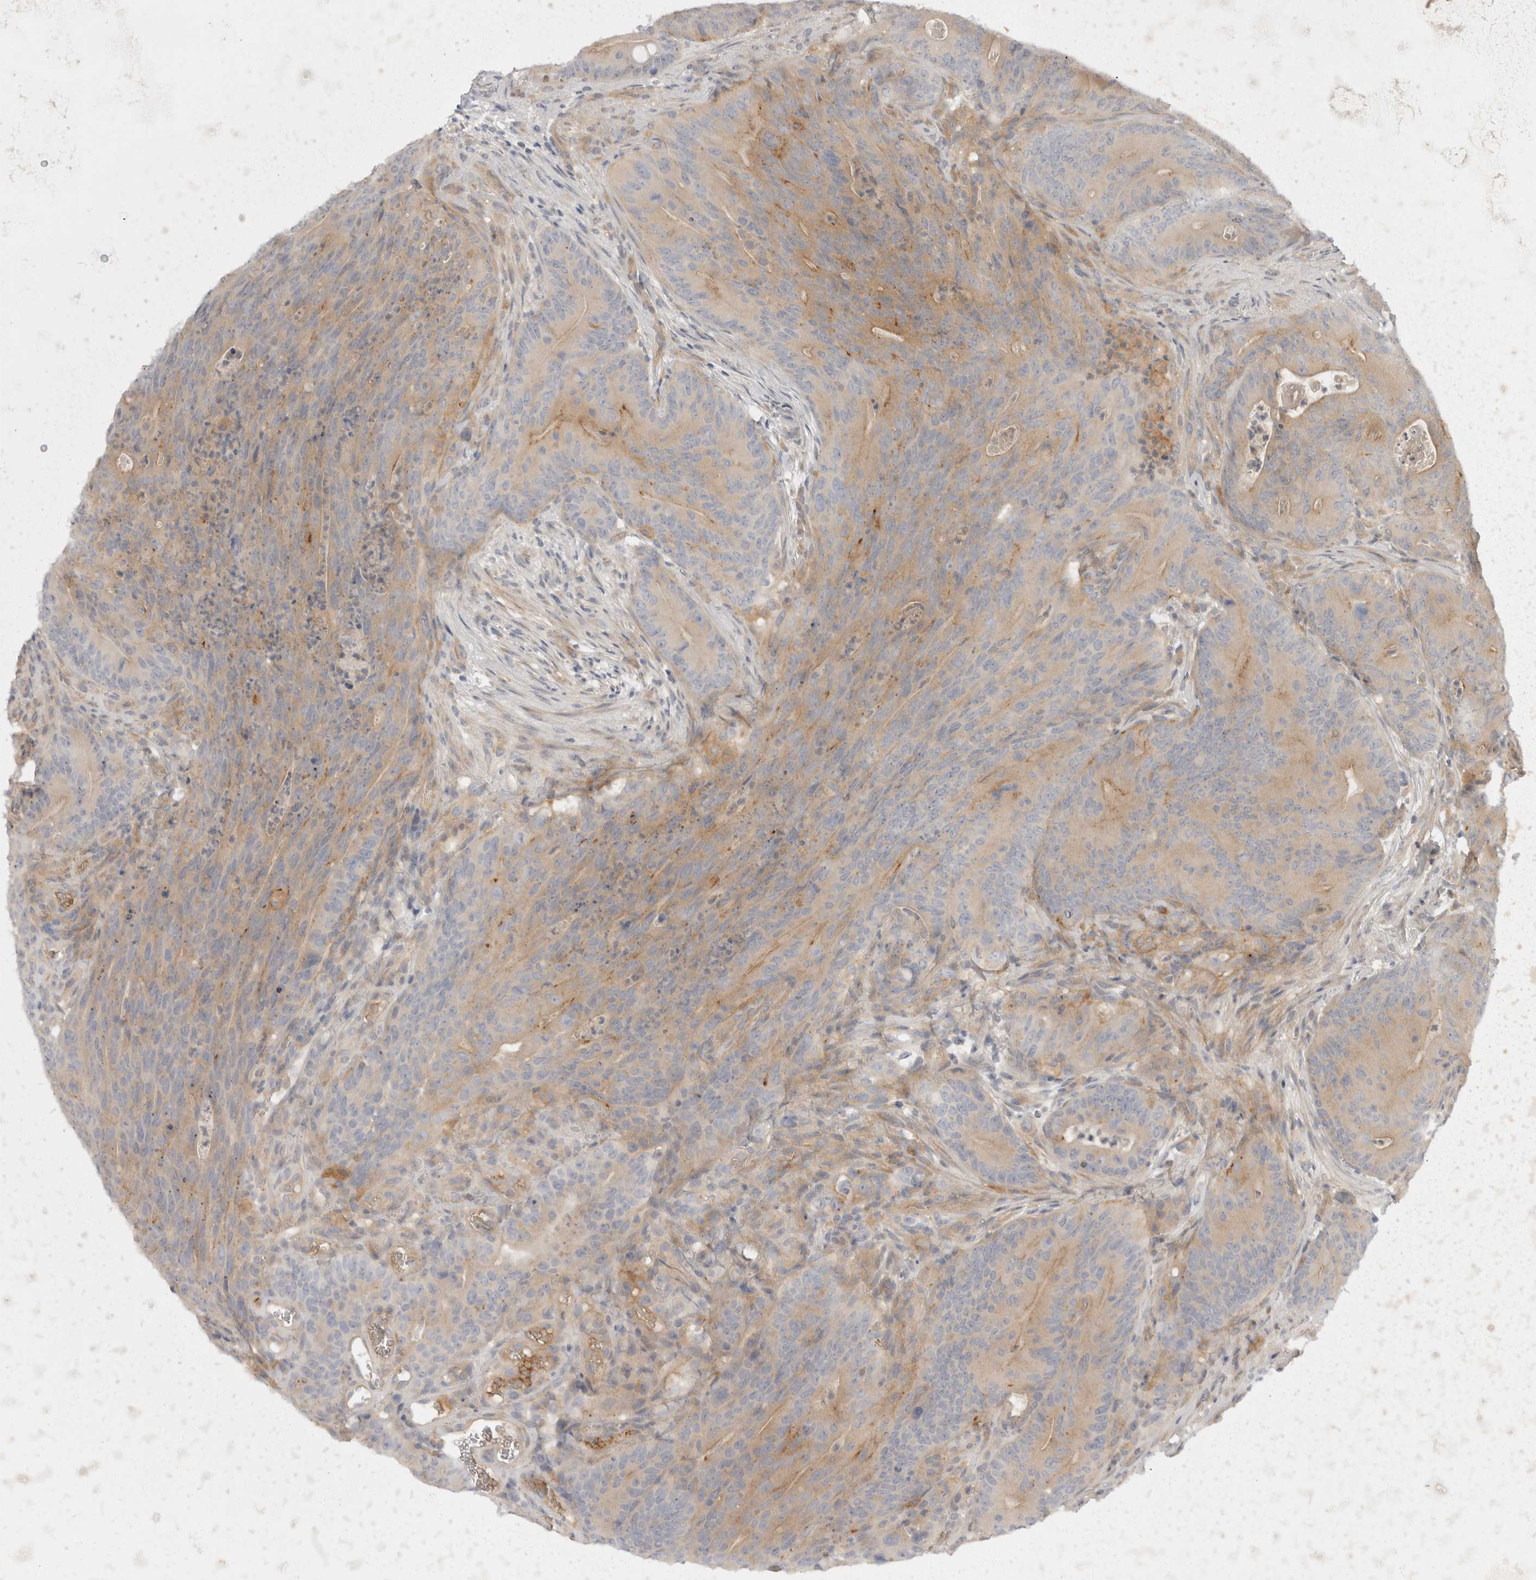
{"staining": {"intensity": "moderate", "quantity": "25%-75%", "location": "cytoplasmic/membranous"}, "tissue": "colorectal cancer", "cell_type": "Tumor cells", "image_type": "cancer", "snomed": [{"axis": "morphology", "description": "Normal tissue, NOS"}, {"axis": "topography", "description": "Colon"}], "caption": "Immunohistochemistry of colorectal cancer demonstrates medium levels of moderate cytoplasmic/membranous staining in approximately 25%-75% of tumor cells.", "gene": "TOM1L2", "patient": {"sex": "female", "age": 82}}